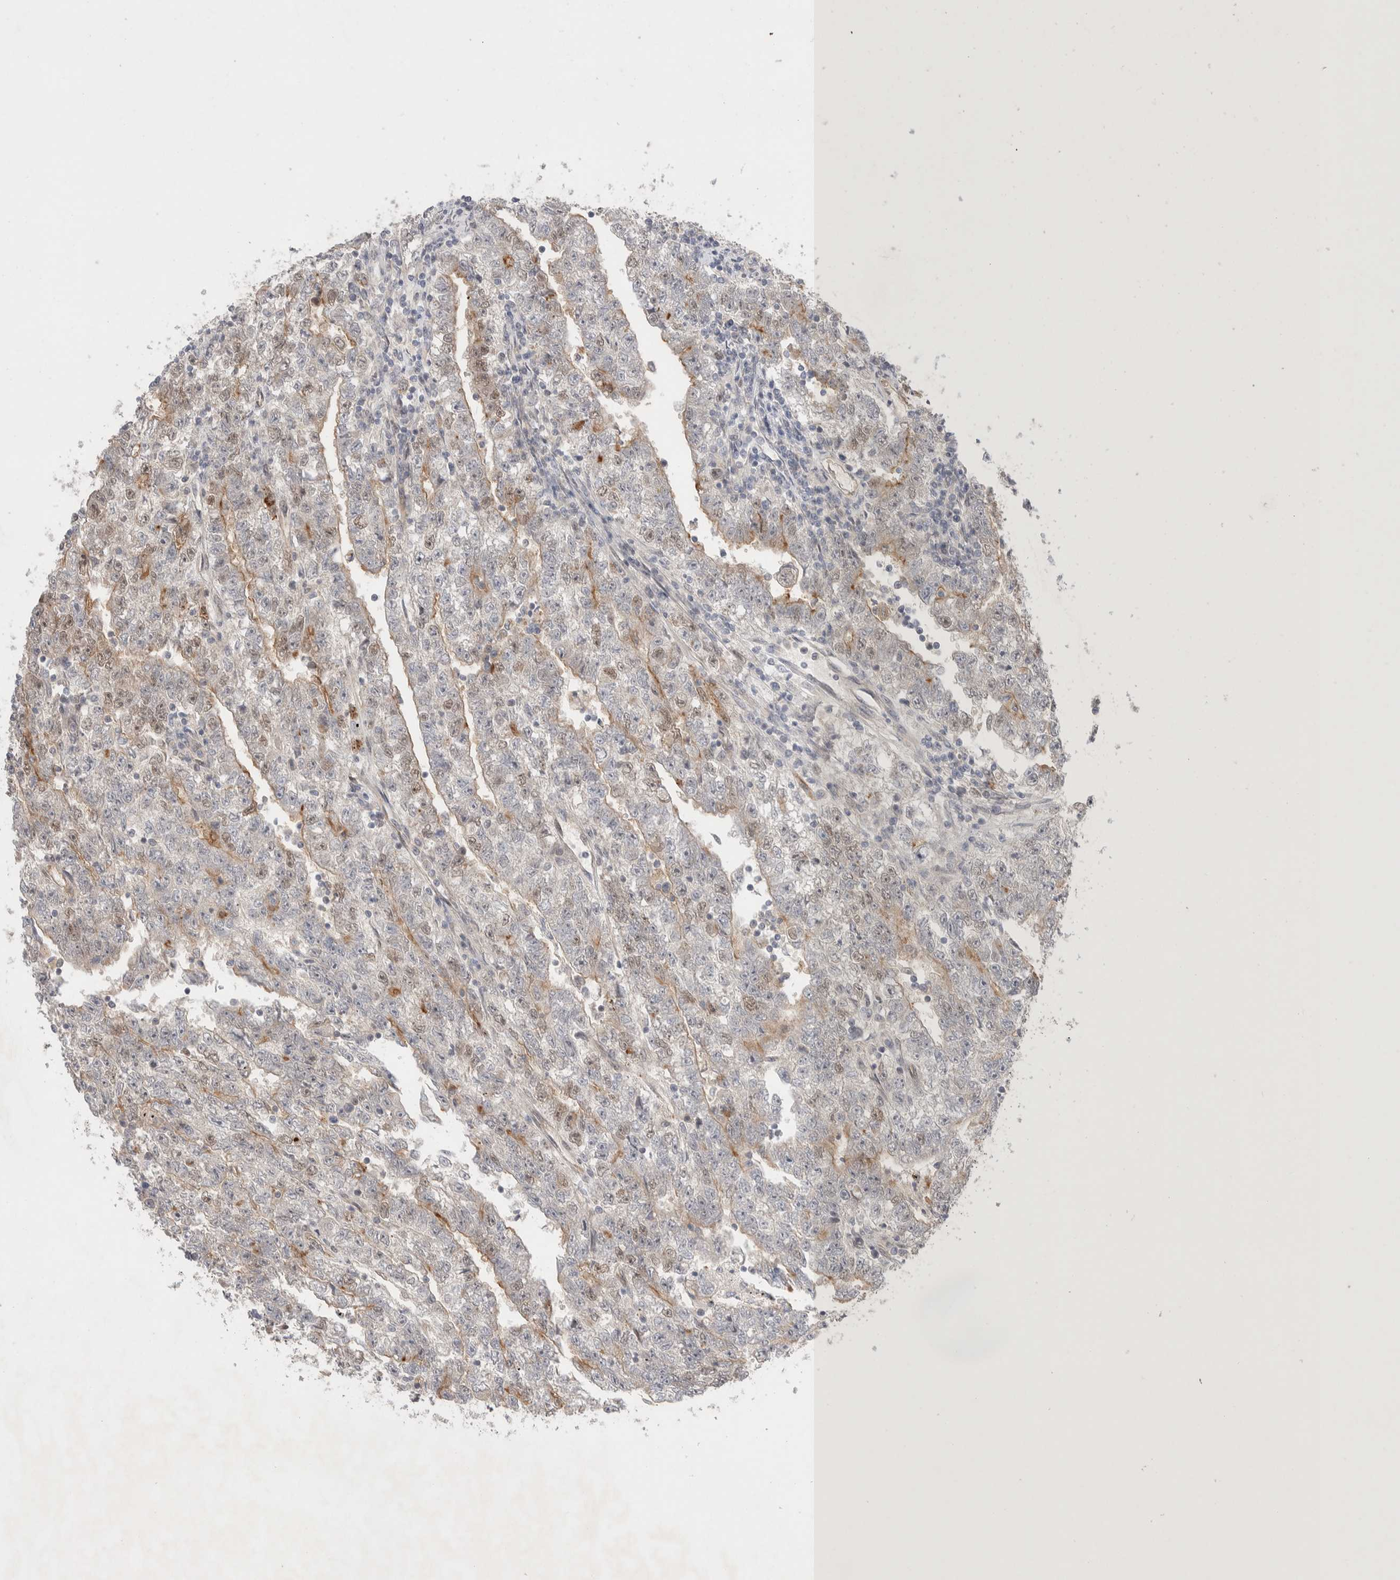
{"staining": {"intensity": "weak", "quantity": "<25%", "location": "nuclear"}, "tissue": "testis cancer", "cell_type": "Tumor cells", "image_type": "cancer", "snomed": [{"axis": "morphology", "description": "Carcinoma, Embryonal, NOS"}, {"axis": "topography", "description": "Testis"}], "caption": "A high-resolution micrograph shows IHC staining of testis embryonal carcinoma, which exhibits no significant positivity in tumor cells.", "gene": "ZNF704", "patient": {"sex": "male", "age": 25}}